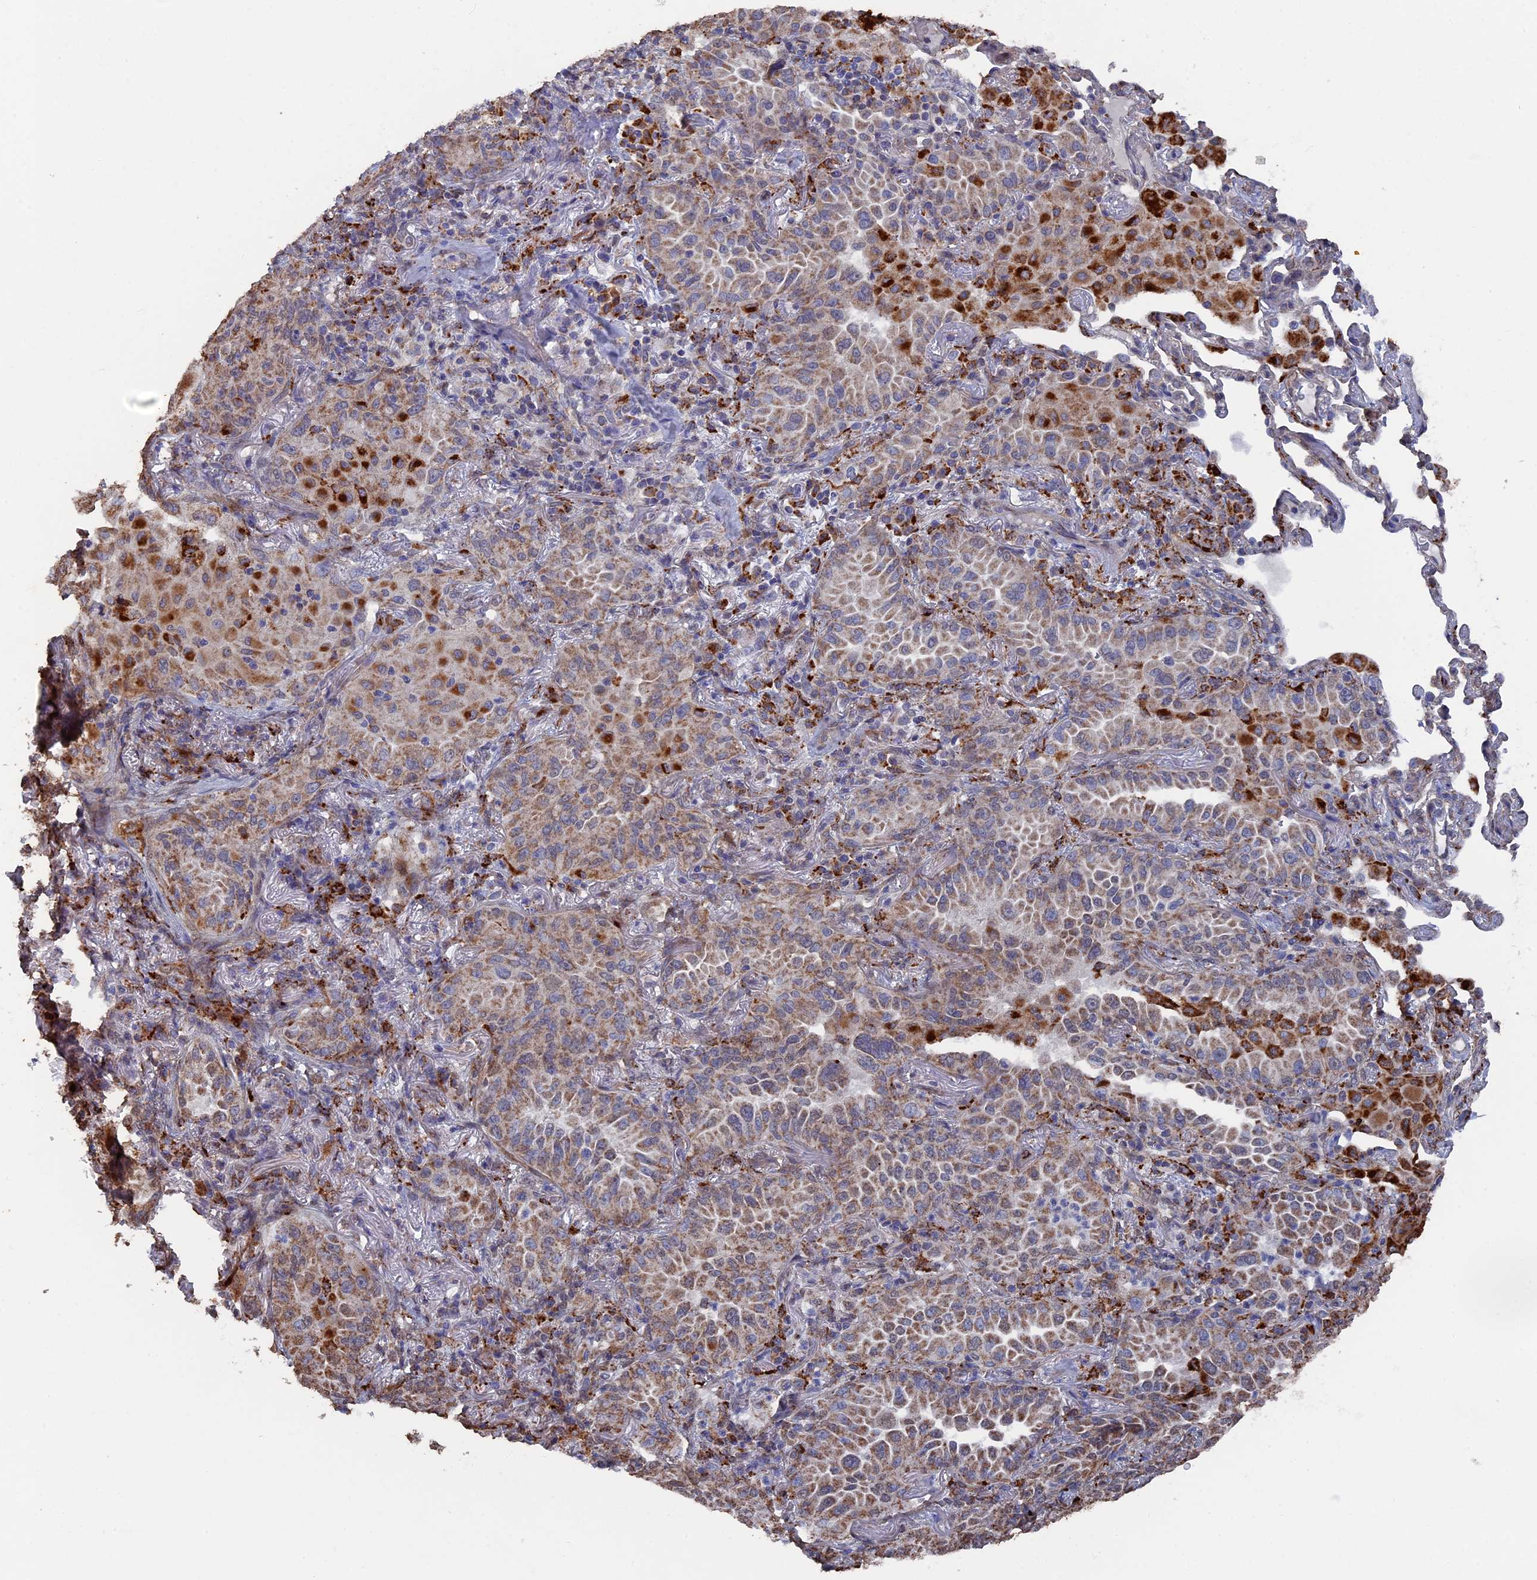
{"staining": {"intensity": "moderate", "quantity": ">75%", "location": "cytoplasmic/membranous"}, "tissue": "lung cancer", "cell_type": "Tumor cells", "image_type": "cancer", "snomed": [{"axis": "morphology", "description": "Adenocarcinoma, NOS"}, {"axis": "topography", "description": "Lung"}], "caption": "Lung cancer was stained to show a protein in brown. There is medium levels of moderate cytoplasmic/membranous staining in approximately >75% of tumor cells. (DAB IHC with brightfield microscopy, high magnification).", "gene": "SMG9", "patient": {"sex": "female", "age": 69}}